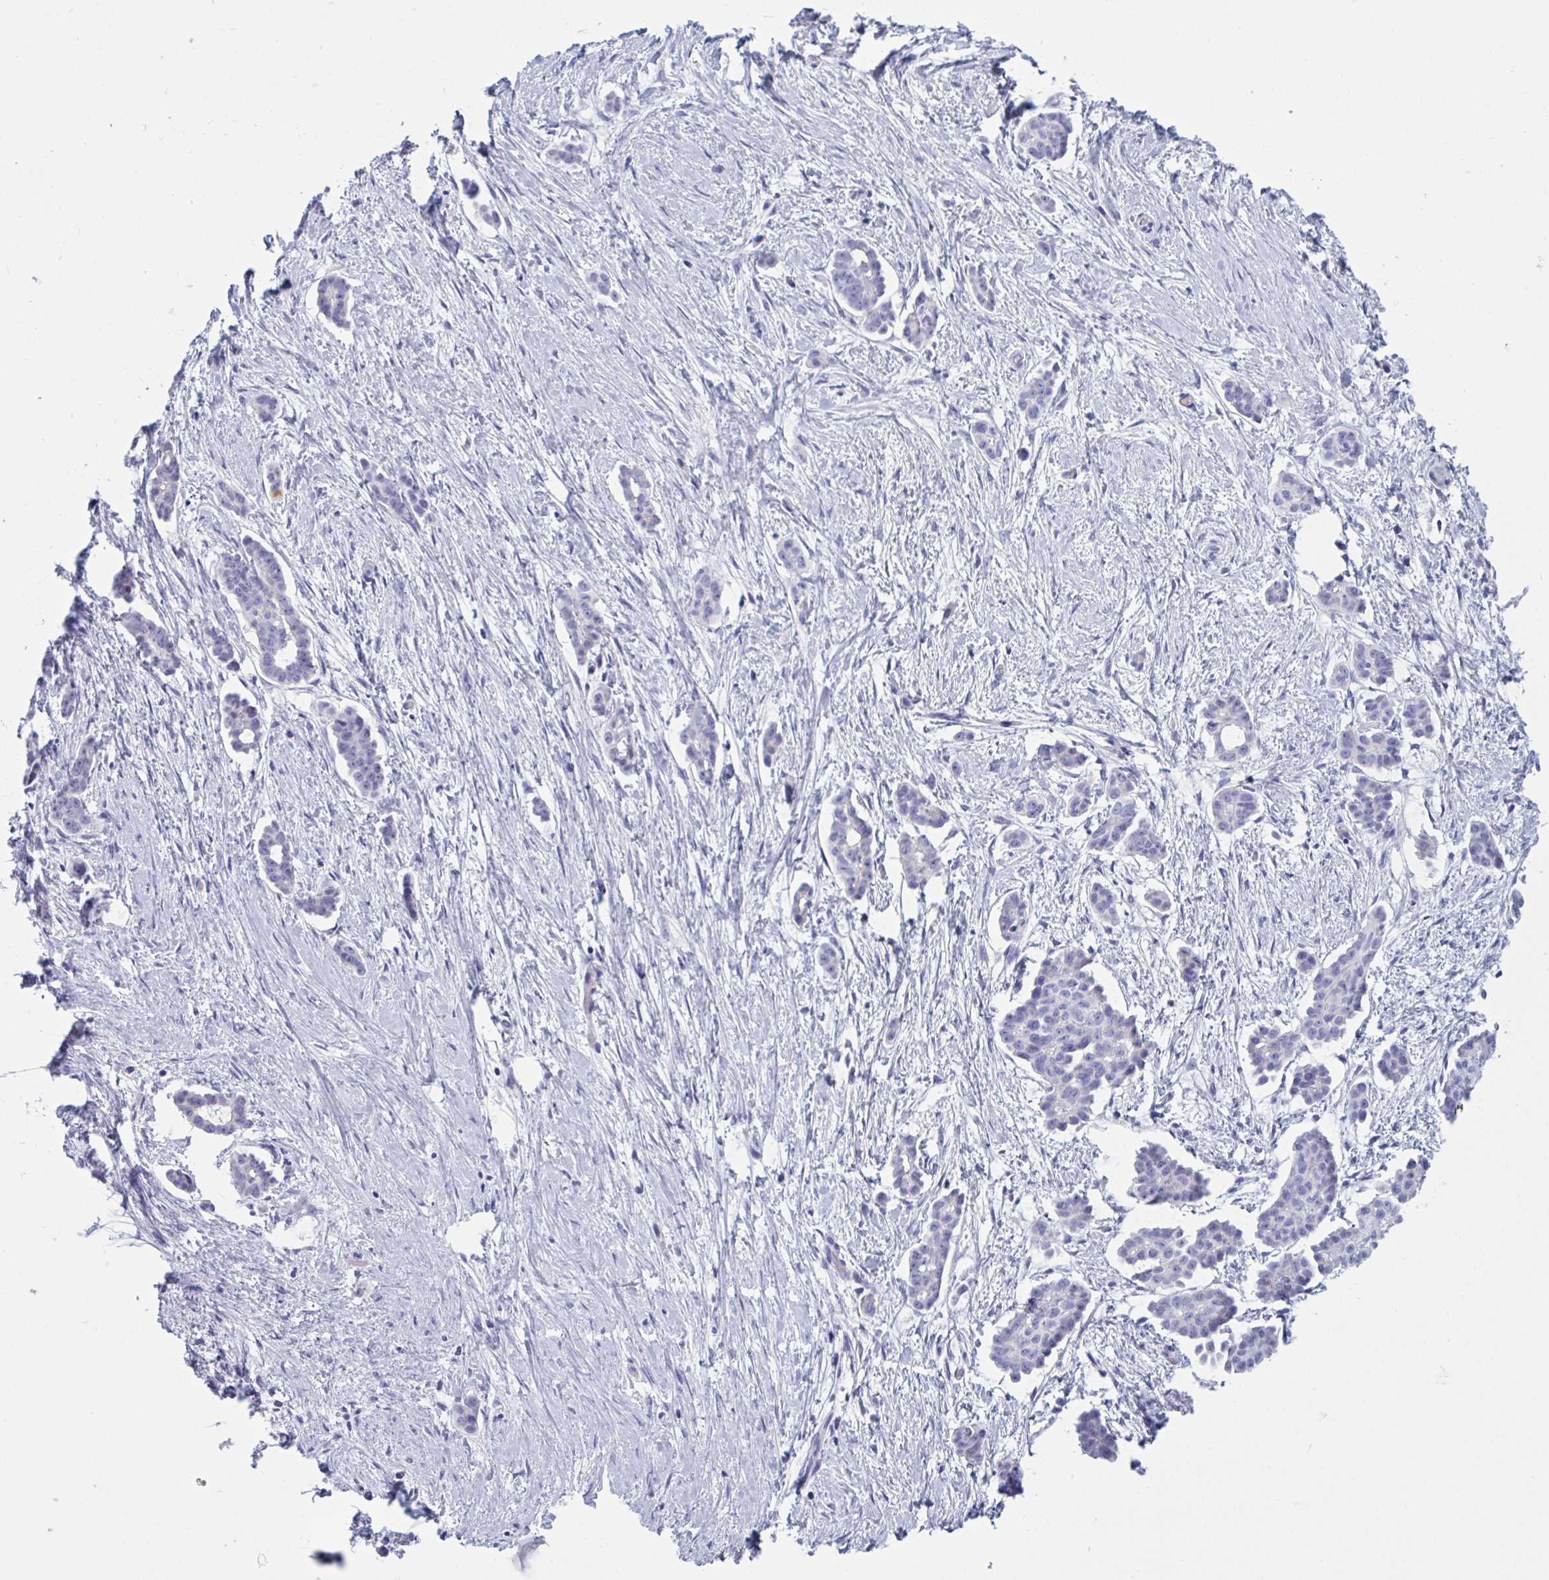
{"staining": {"intensity": "negative", "quantity": "none", "location": "none"}, "tissue": "ovarian cancer", "cell_type": "Tumor cells", "image_type": "cancer", "snomed": [{"axis": "morphology", "description": "Cystadenocarcinoma, serous, NOS"}, {"axis": "topography", "description": "Ovary"}], "caption": "There is no significant staining in tumor cells of ovarian cancer. (DAB IHC, high magnification).", "gene": "OXLD1", "patient": {"sex": "female", "age": 50}}